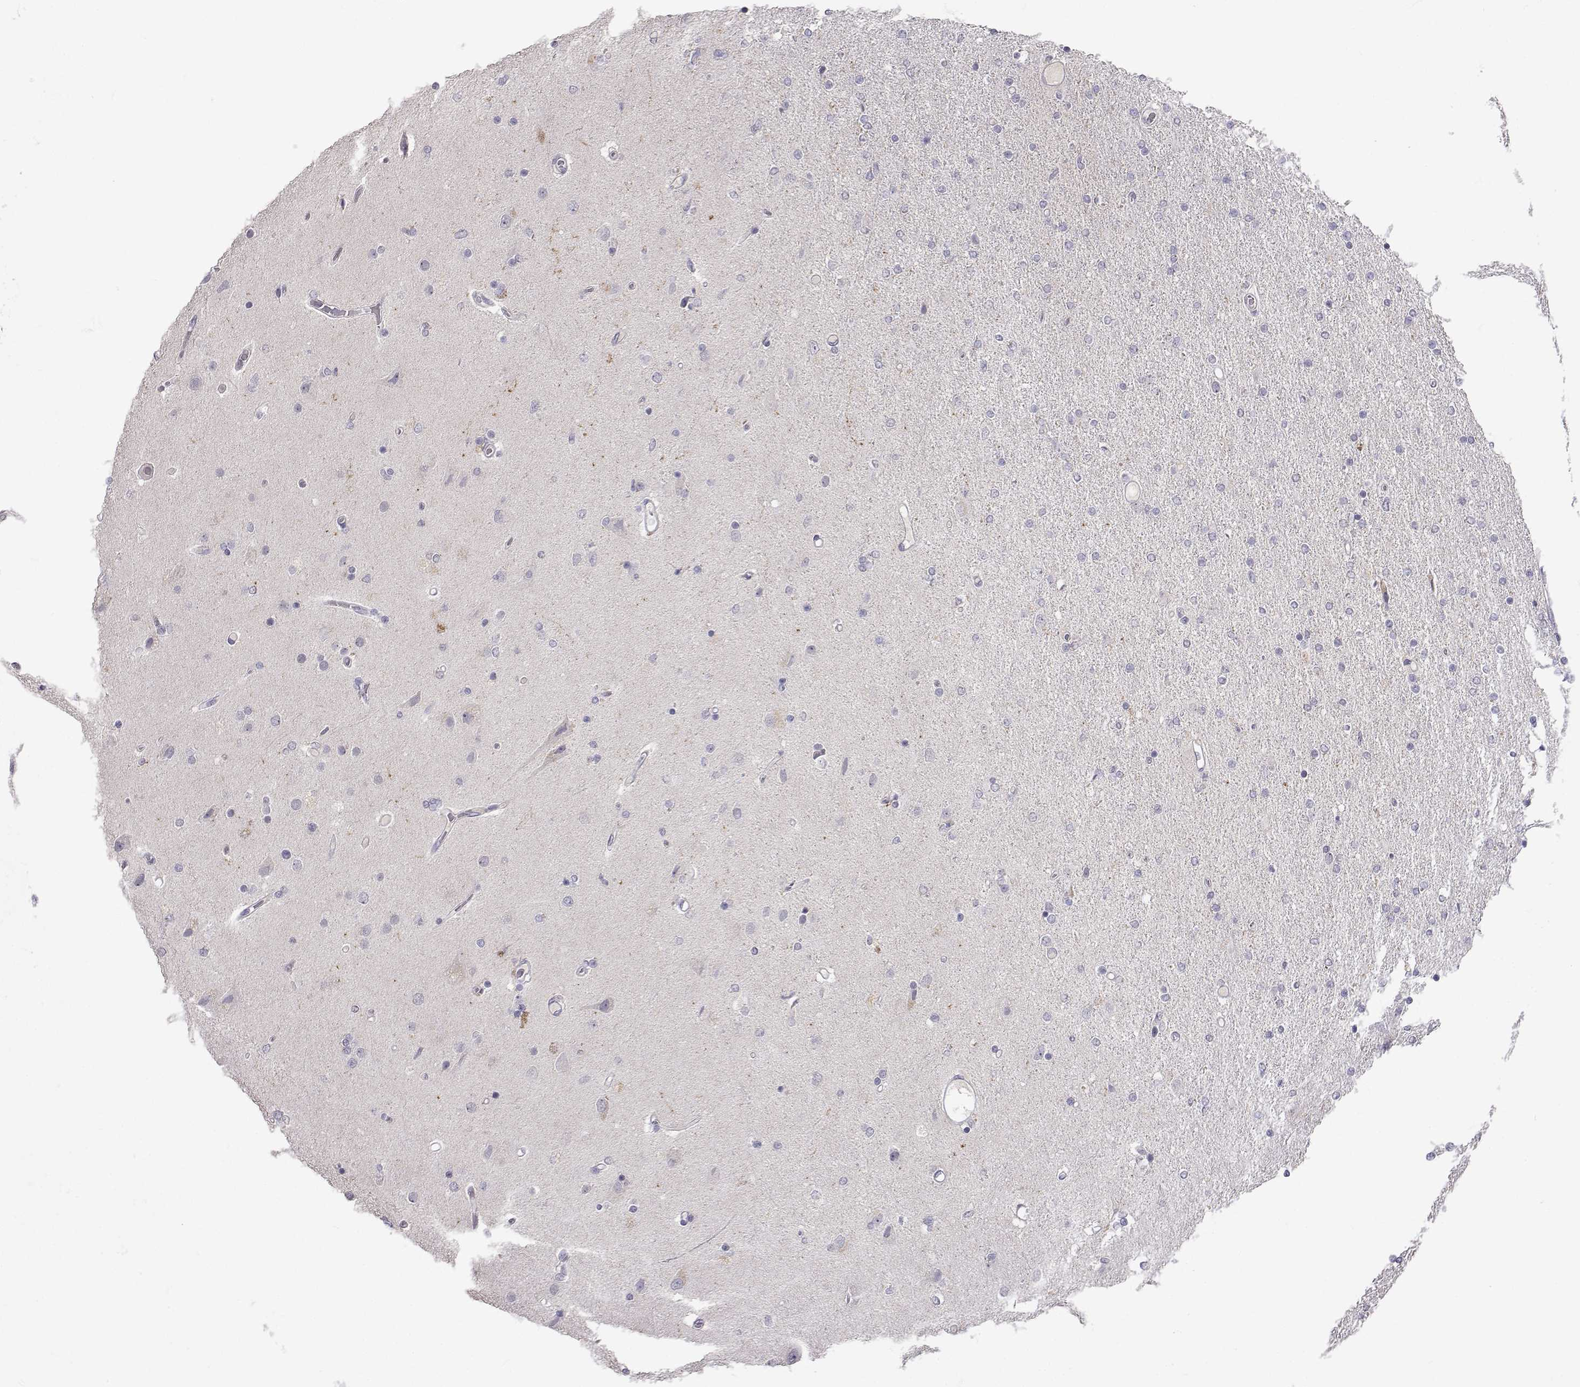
{"staining": {"intensity": "negative", "quantity": "none", "location": "none"}, "tissue": "glioma", "cell_type": "Tumor cells", "image_type": "cancer", "snomed": [{"axis": "morphology", "description": "Glioma, malignant, High grade"}, {"axis": "topography", "description": "Cerebral cortex"}], "caption": "Glioma was stained to show a protein in brown. There is no significant positivity in tumor cells.", "gene": "SLC6A3", "patient": {"sex": "male", "age": 70}}